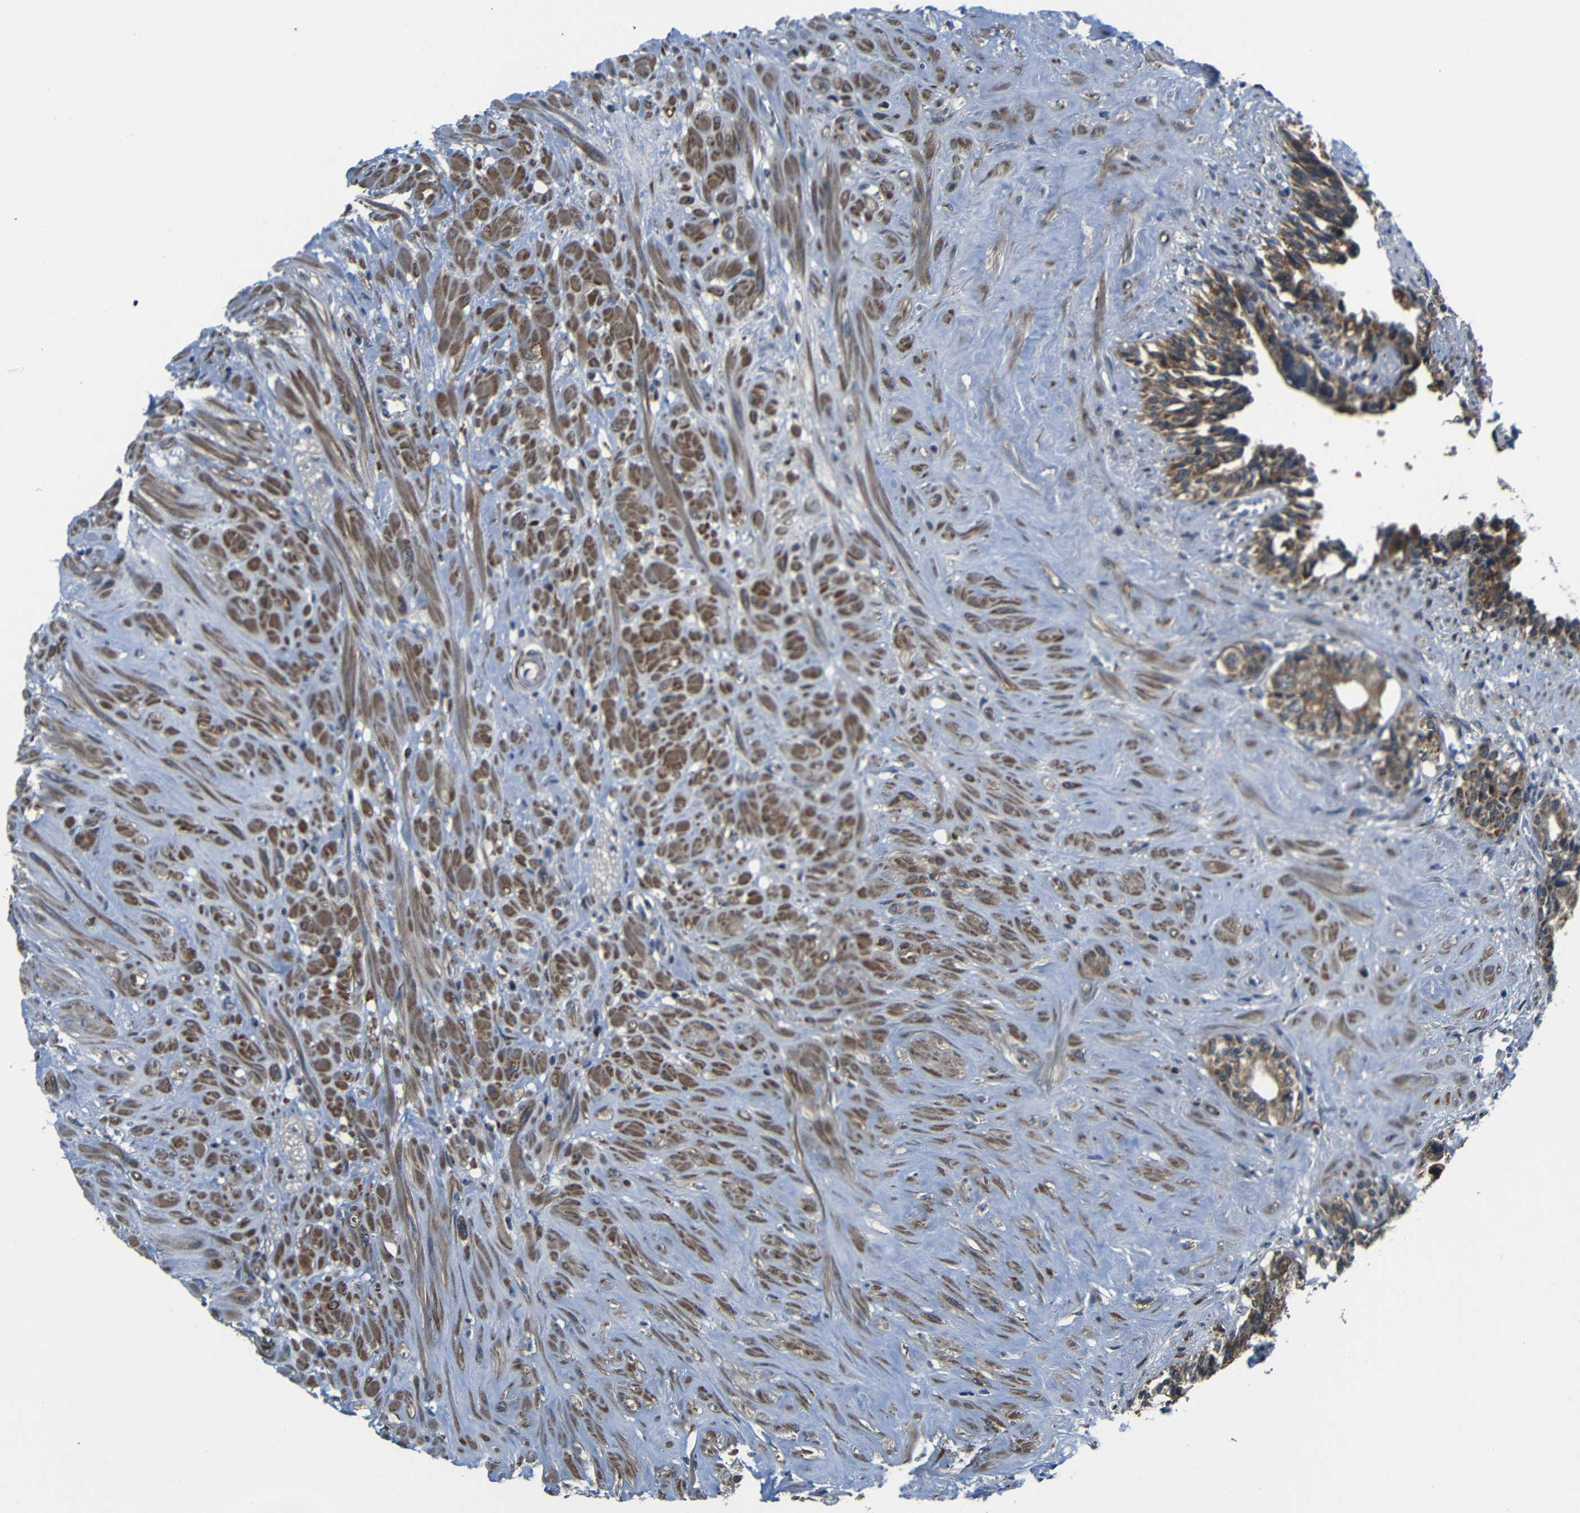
{"staining": {"intensity": "moderate", "quantity": ">75%", "location": "cytoplasmic/membranous"}, "tissue": "seminal vesicle", "cell_type": "Glandular cells", "image_type": "normal", "snomed": [{"axis": "morphology", "description": "Normal tissue, NOS"}, {"axis": "topography", "description": "Seminal veicle"}], "caption": "Immunohistochemistry staining of unremarkable seminal vesicle, which displays medium levels of moderate cytoplasmic/membranous staining in about >75% of glandular cells indicating moderate cytoplasmic/membranous protein positivity. The staining was performed using DAB (3,3'-diaminobenzidine) (brown) for protein detection and nuclei were counterstained in hematoxylin (blue).", "gene": "FKBP14", "patient": {"sex": "male", "age": 63}}